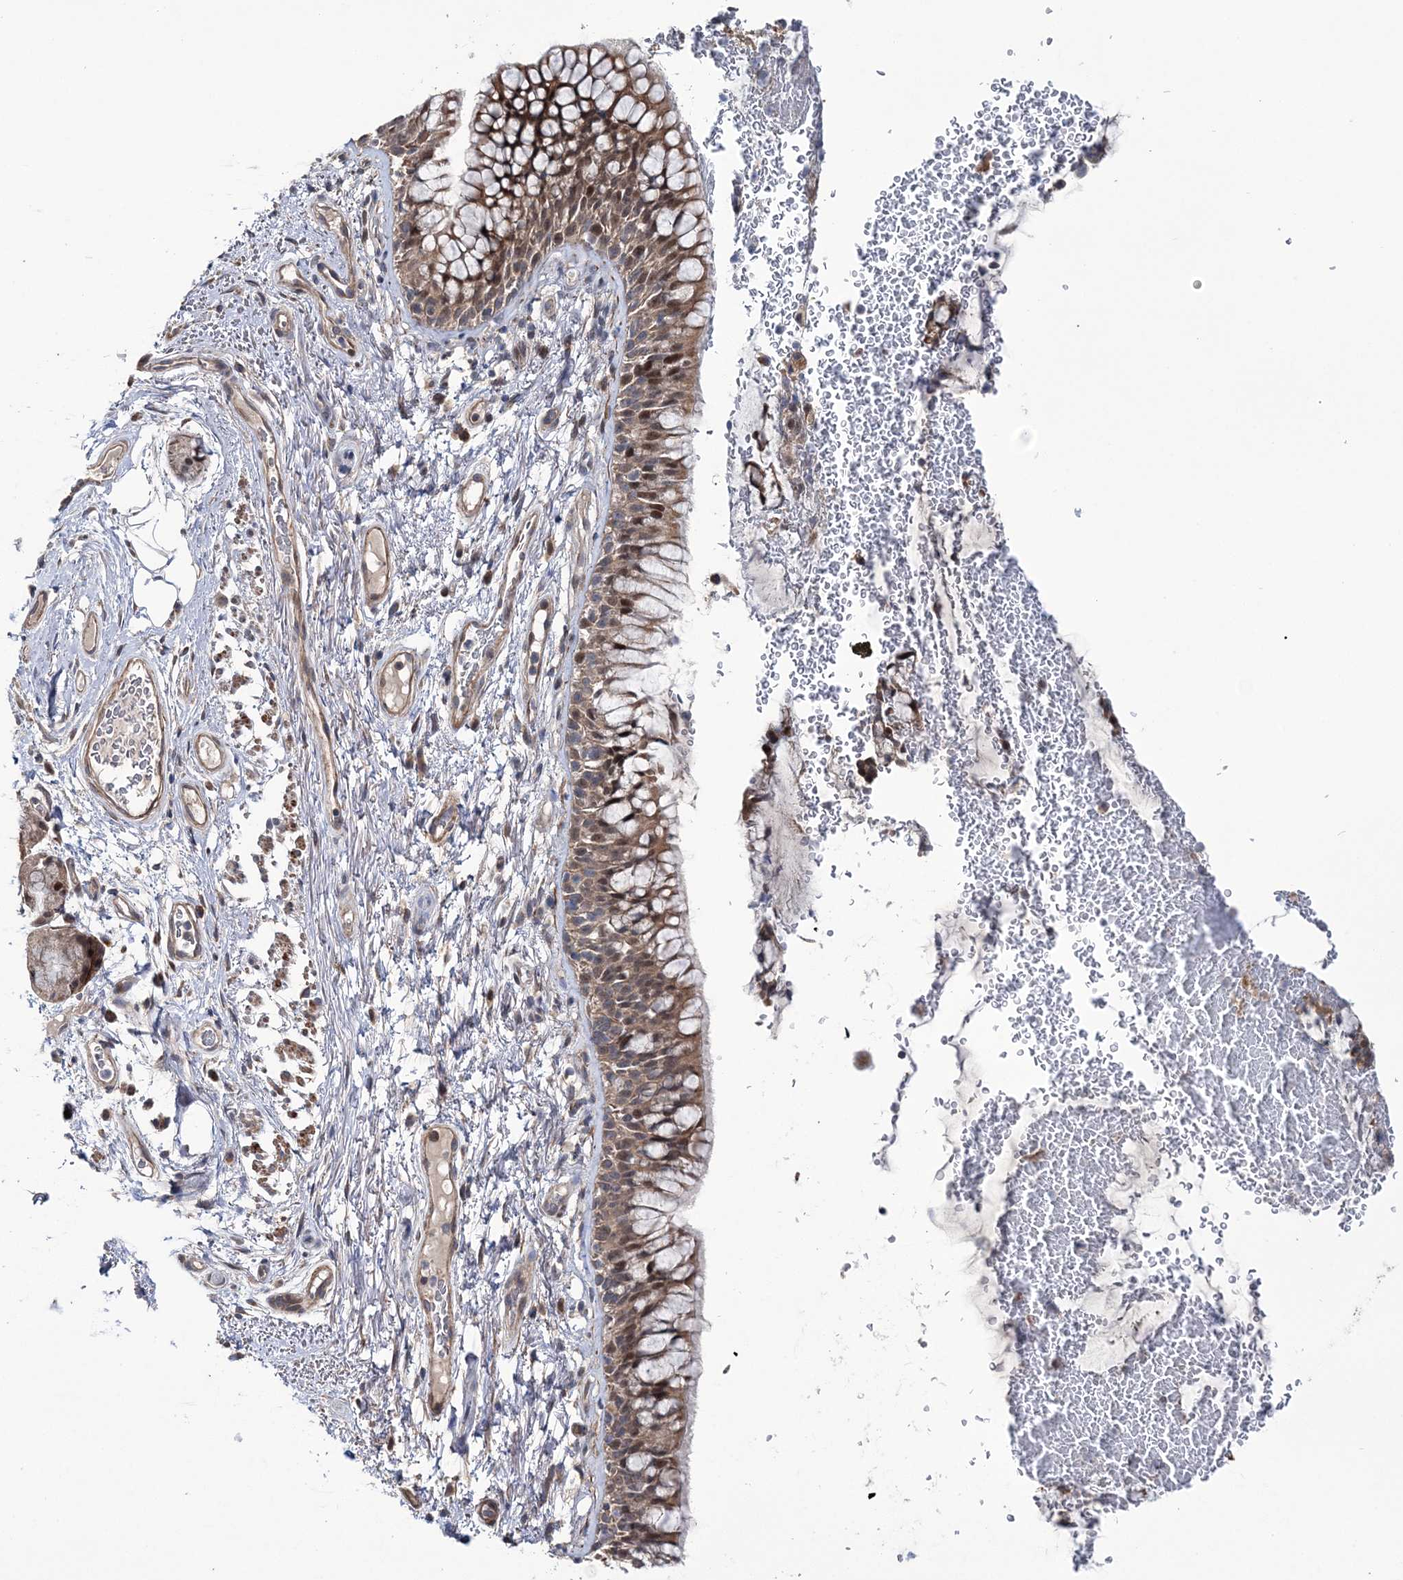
{"staining": {"intensity": "moderate", "quantity": ">75%", "location": "cytoplasmic/membranous,nuclear"}, "tissue": "bronchus", "cell_type": "Respiratory epithelial cells", "image_type": "normal", "snomed": [{"axis": "morphology", "description": "Normal tissue, NOS"}, {"axis": "topography", "description": "Cartilage tissue"}, {"axis": "topography", "description": "Bronchus"}], "caption": "A high-resolution photomicrograph shows IHC staining of normal bronchus, which exhibits moderate cytoplasmic/membranous,nuclear expression in about >75% of respiratory epithelial cells. The staining was performed using DAB (3,3'-diaminobenzidine), with brown indicating positive protein expression. Nuclei are stained blue with hematoxylin.", "gene": "PPP2R2B", "patient": {"sex": "female", "age": 73}}